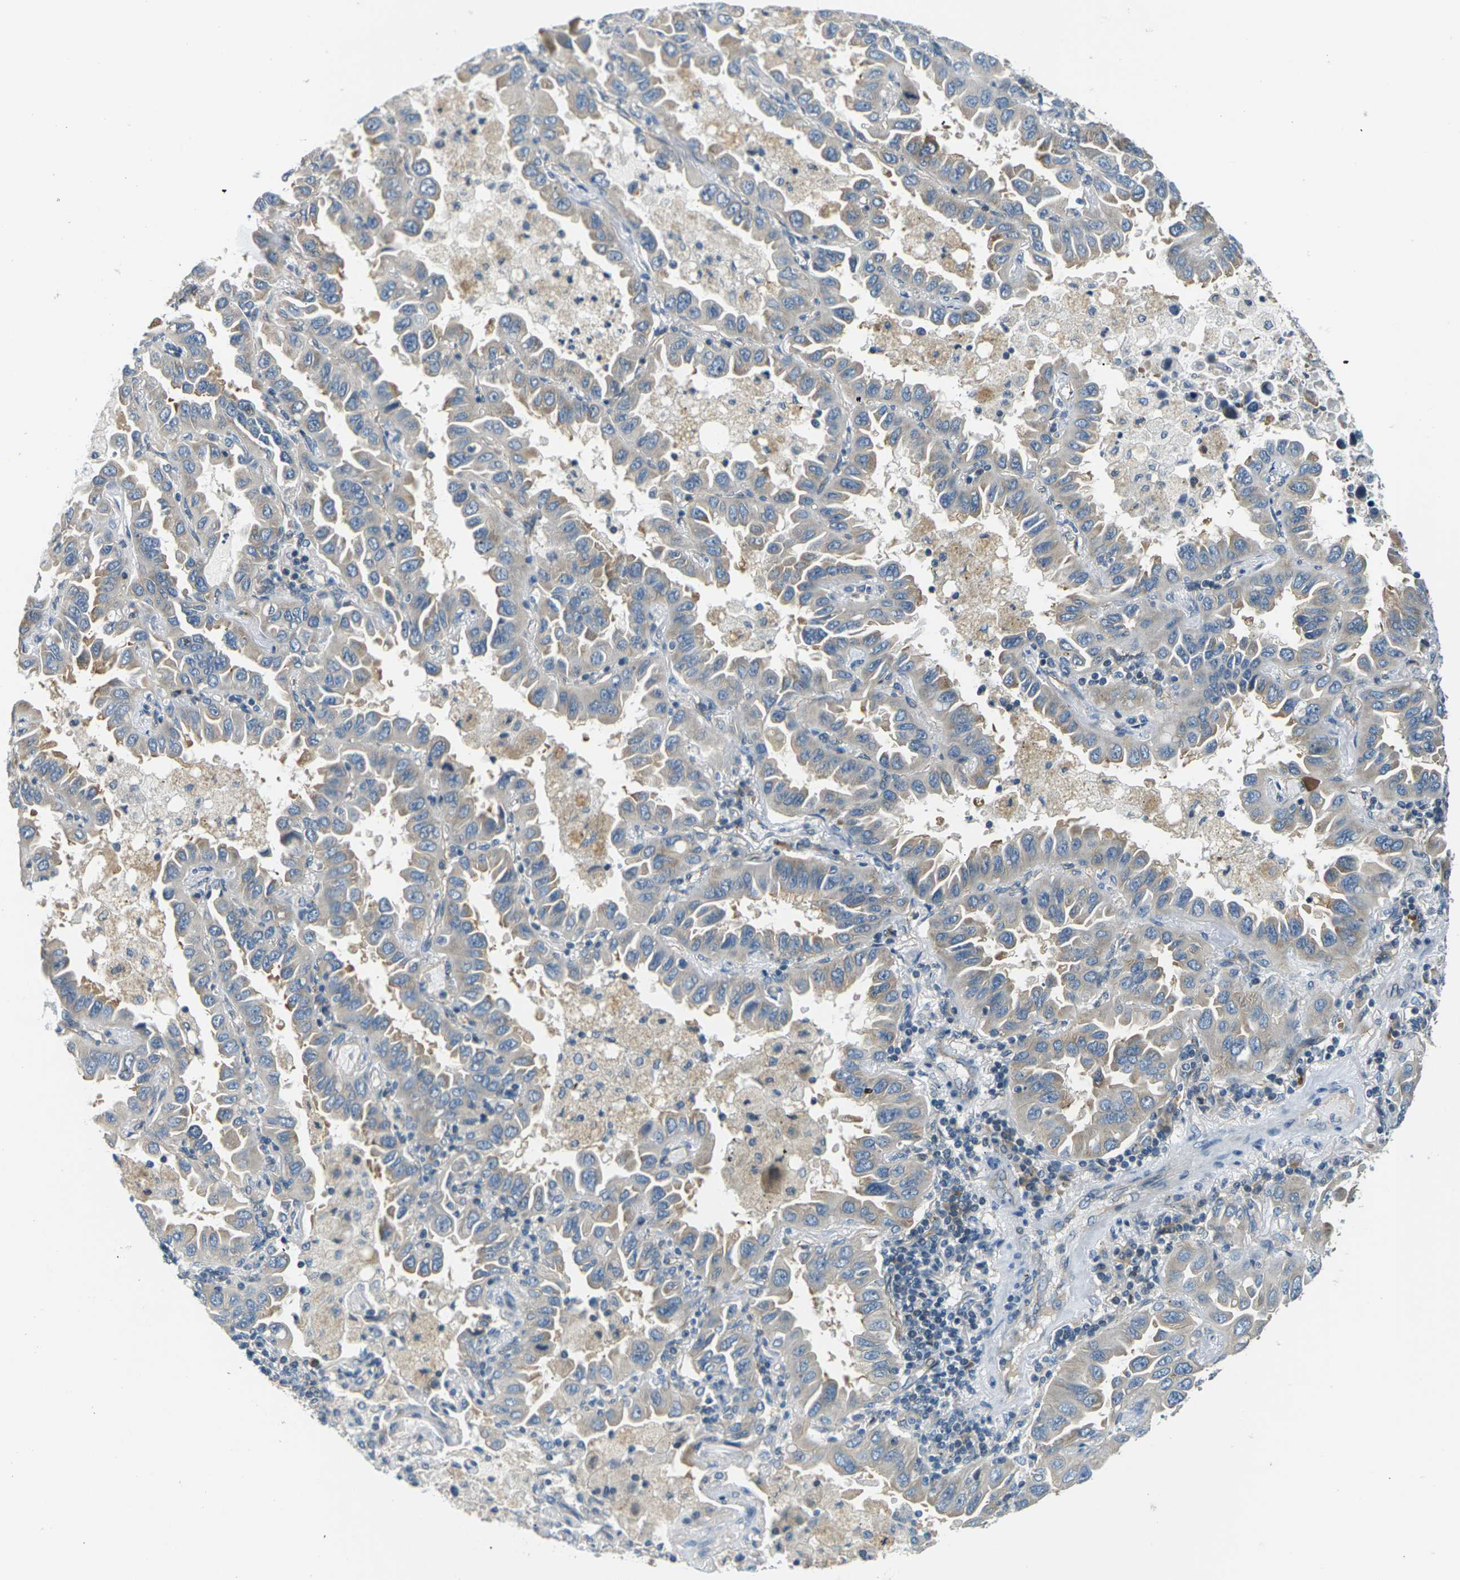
{"staining": {"intensity": "moderate", "quantity": "<25%", "location": "cytoplasmic/membranous"}, "tissue": "lung cancer", "cell_type": "Tumor cells", "image_type": "cancer", "snomed": [{"axis": "morphology", "description": "Adenocarcinoma, NOS"}, {"axis": "topography", "description": "Lung"}], "caption": "Protein analysis of lung cancer tissue demonstrates moderate cytoplasmic/membranous expression in about <25% of tumor cells.", "gene": "SLC13A3", "patient": {"sex": "male", "age": 64}}